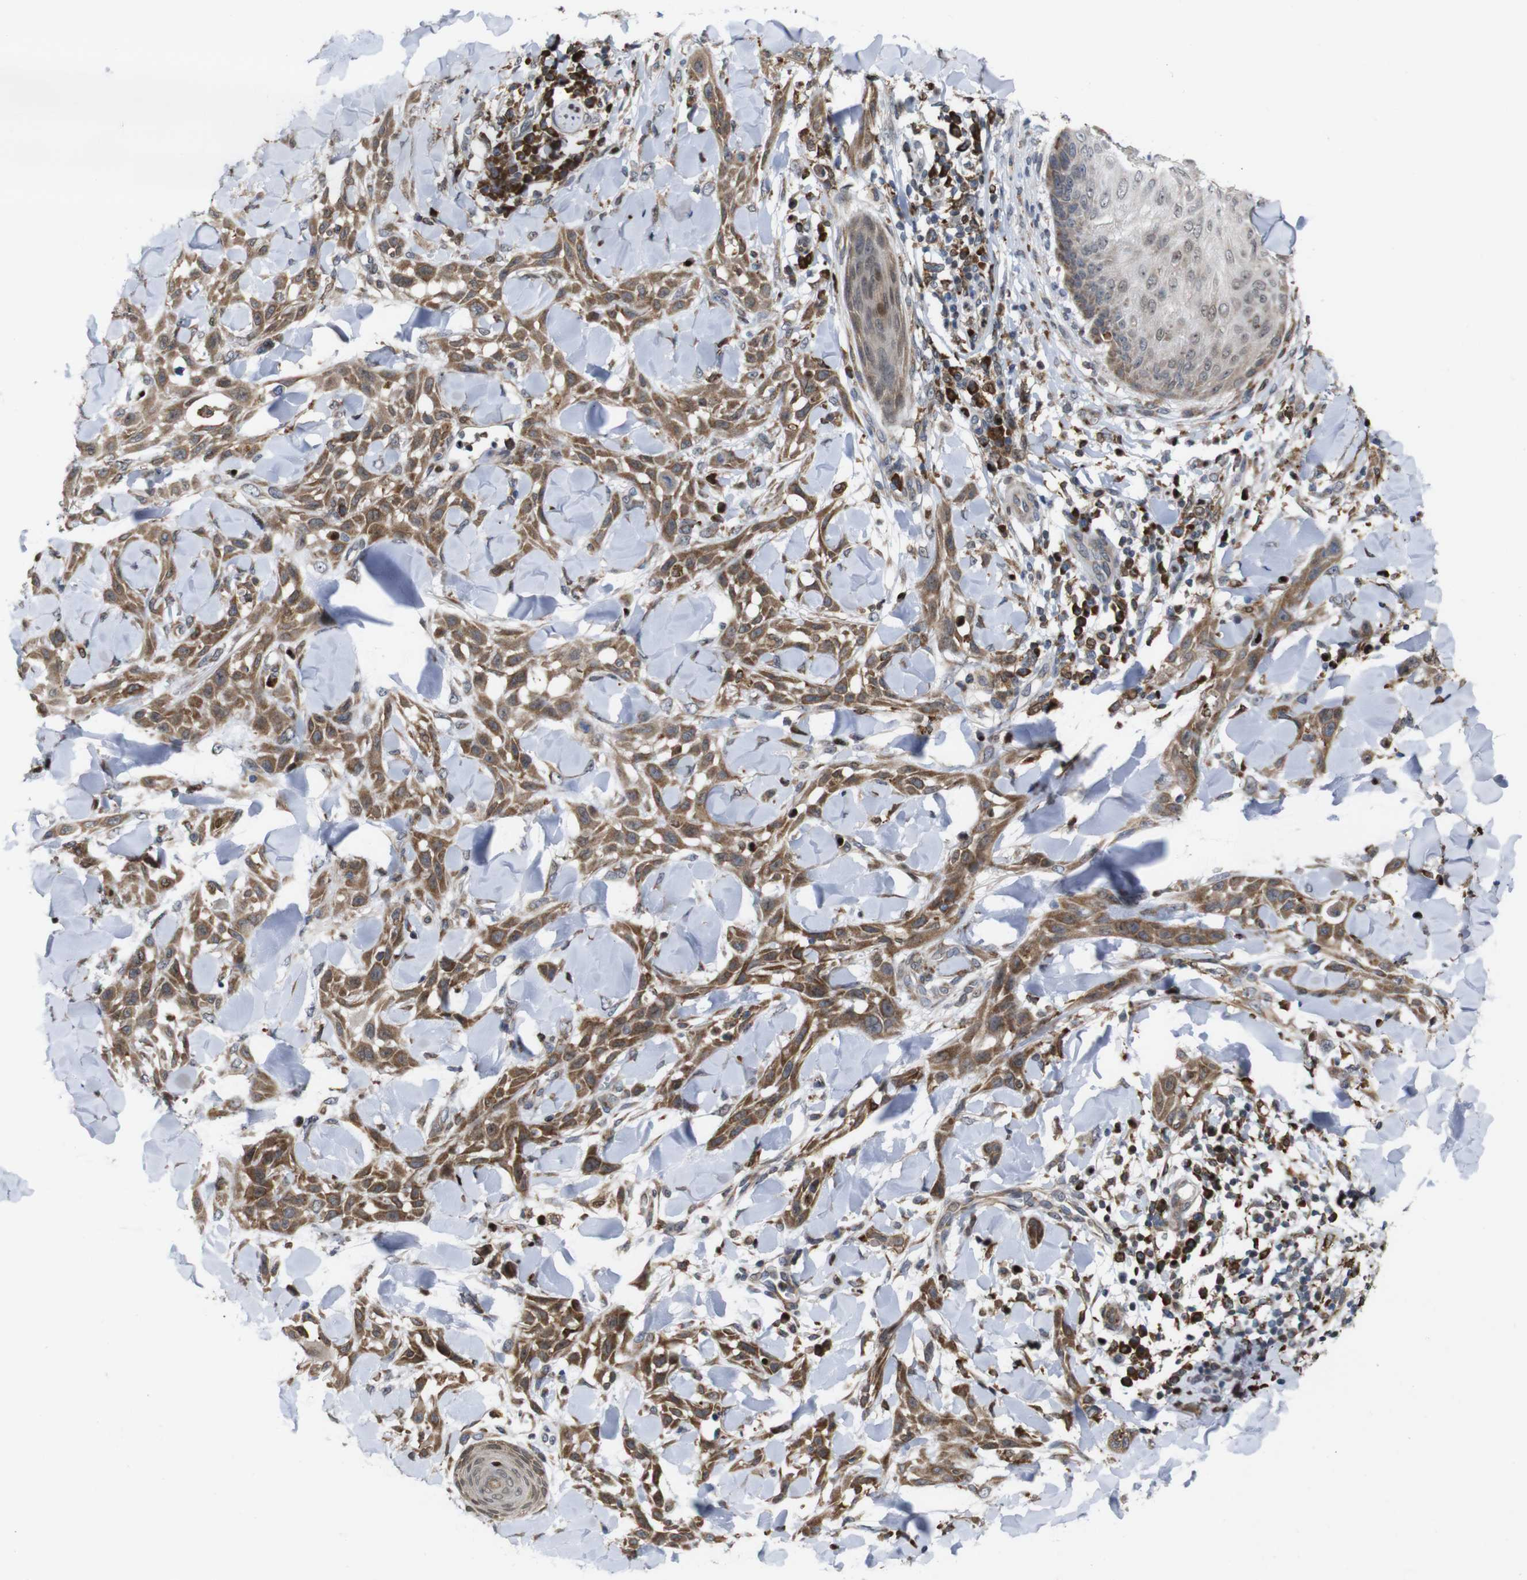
{"staining": {"intensity": "moderate", "quantity": ">75%", "location": "cytoplasmic/membranous"}, "tissue": "skin cancer", "cell_type": "Tumor cells", "image_type": "cancer", "snomed": [{"axis": "morphology", "description": "Squamous cell carcinoma, NOS"}, {"axis": "topography", "description": "Skin"}], "caption": "This is a photomicrograph of IHC staining of skin squamous cell carcinoma, which shows moderate staining in the cytoplasmic/membranous of tumor cells.", "gene": "PTPN1", "patient": {"sex": "male", "age": 24}}